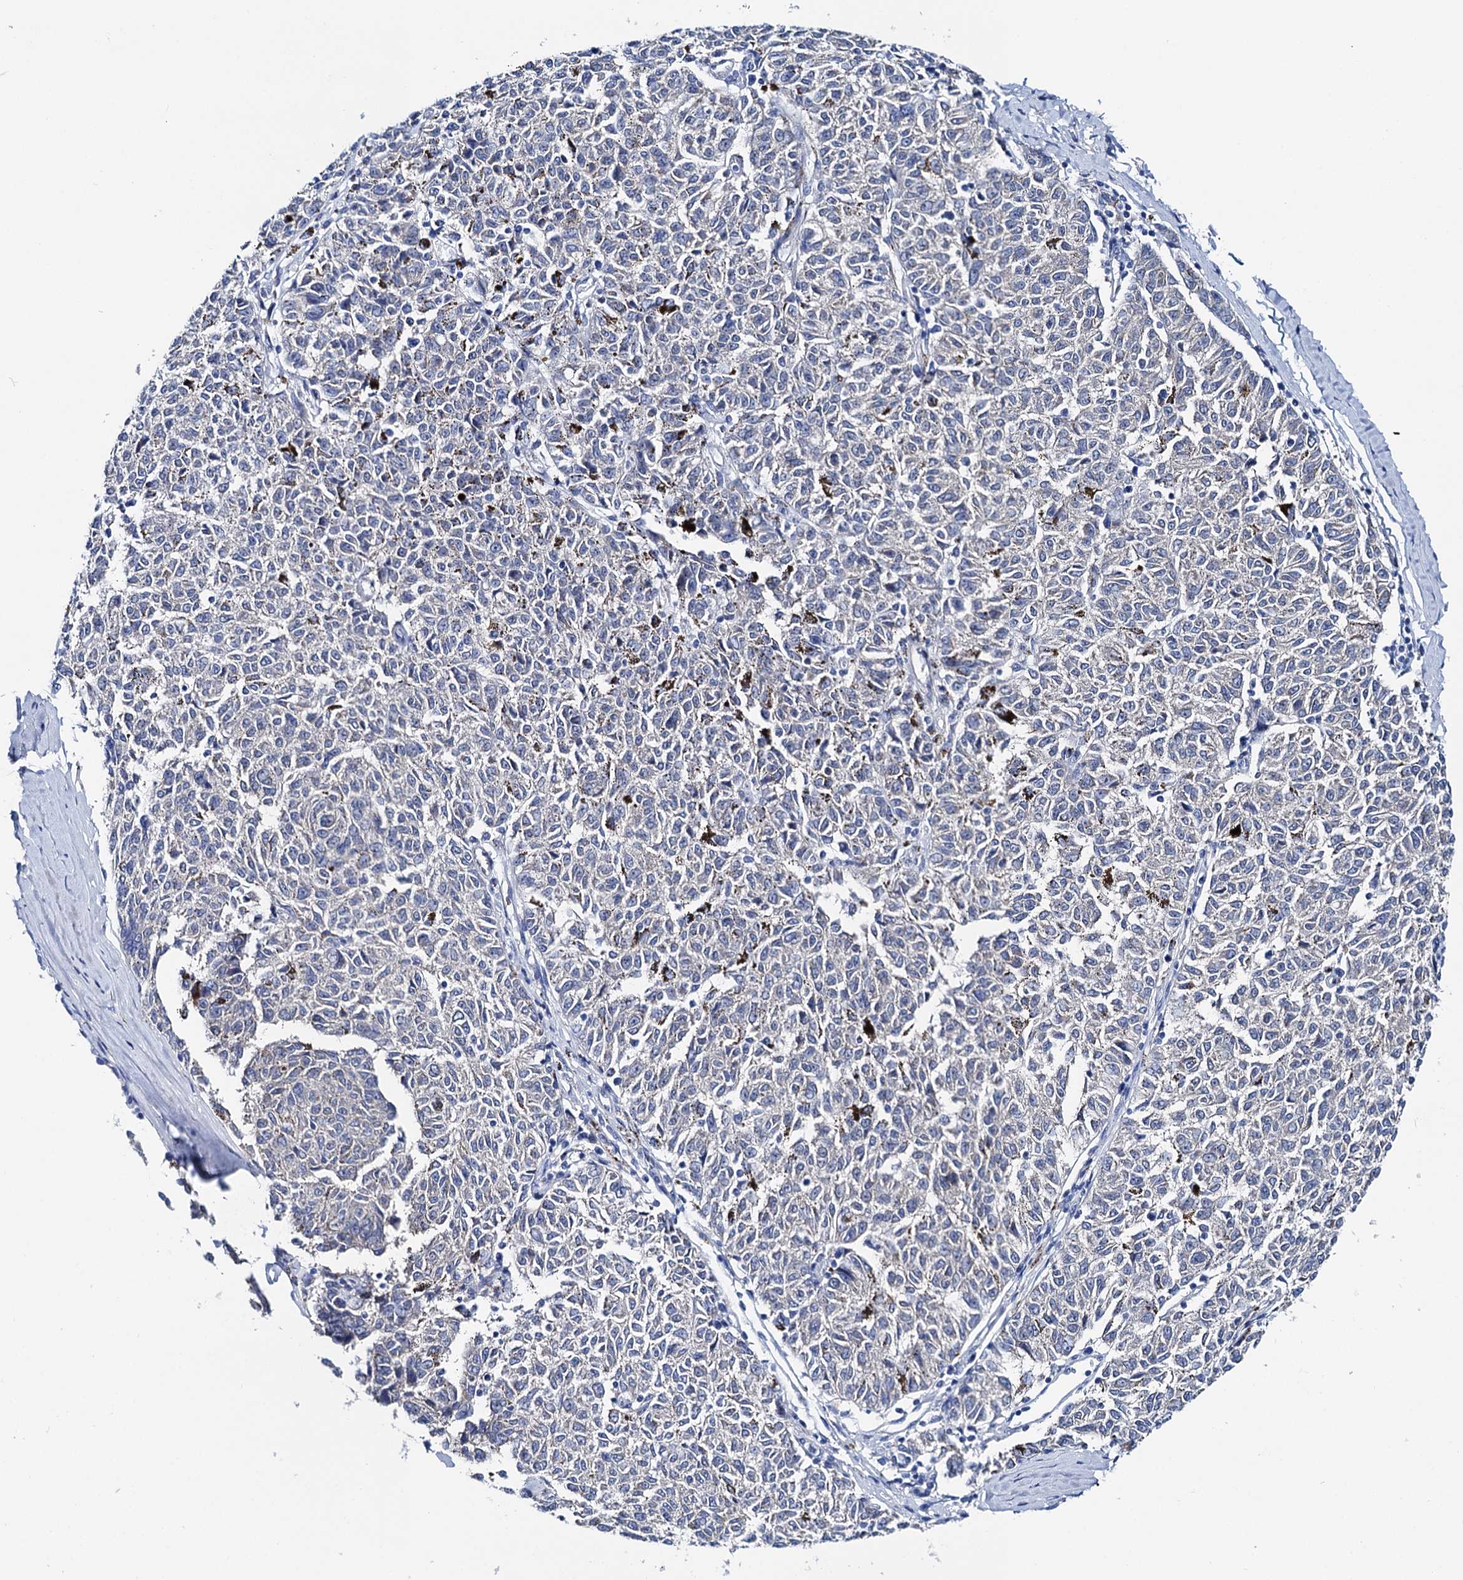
{"staining": {"intensity": "negative", "quantity": "none", "location": "none"}, "tissue": "melanoma", "cell_type": "Tumor cells", "image_type": "cancer", "snomed": [{"axis": "morphology", "description": "Malignant melanoma, NOS"}, {"axis": "topography", "description": "Skin"}], "caption": "DAB immunohistochemical staining of human melanoma displays no significant staining in tumor cells.", "gene": "SHROOM1", "patient": {"sex": "female", "age": 72}}